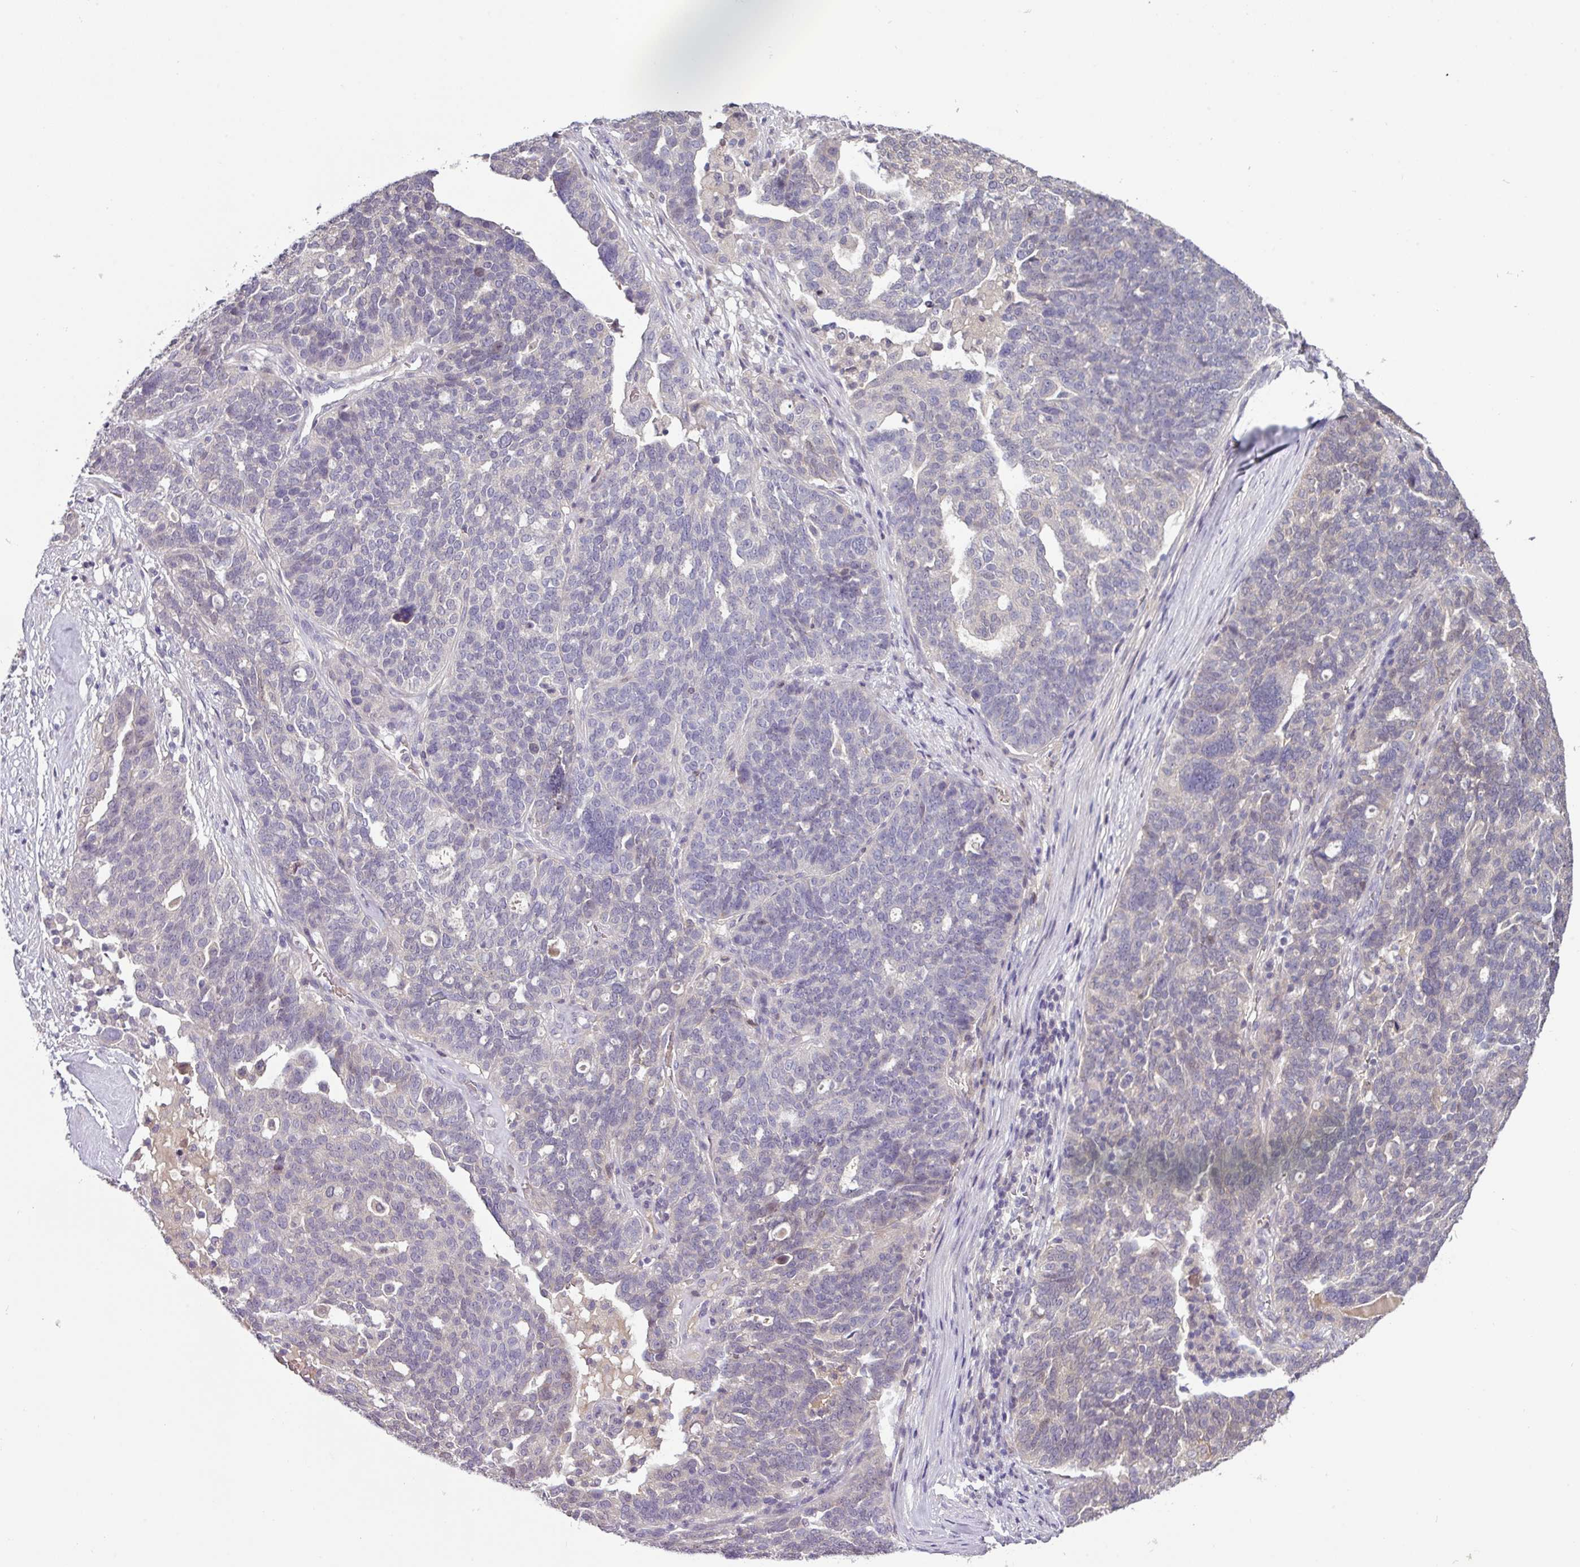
{"staining": {"intensity": "negative", "quantity": "none", "location": "none"}, "tissue": "ovarian cancer", "cell_type": "Tumor cells", "image_type": "cancer", "snomed": [{"axis": "morphology", "description": "Cystadenocarcinoma, serous, NOS"}, {"axis": "topography", "description": "Ovary"}], "caption": "A high-resolution histopathology image shows immunohistochemistry staining of ovarian cancer (serous cystadenocarcinoma), which demonstrates no significant staining in tumor cells. The staining is performed using DAB (3,3'-diaminobenzidine) brown chromogen with nuclei counter-stained in using hematoxylin.", "gene": "SLC5A10", "patient": {"sex": "female", "age": 59}}